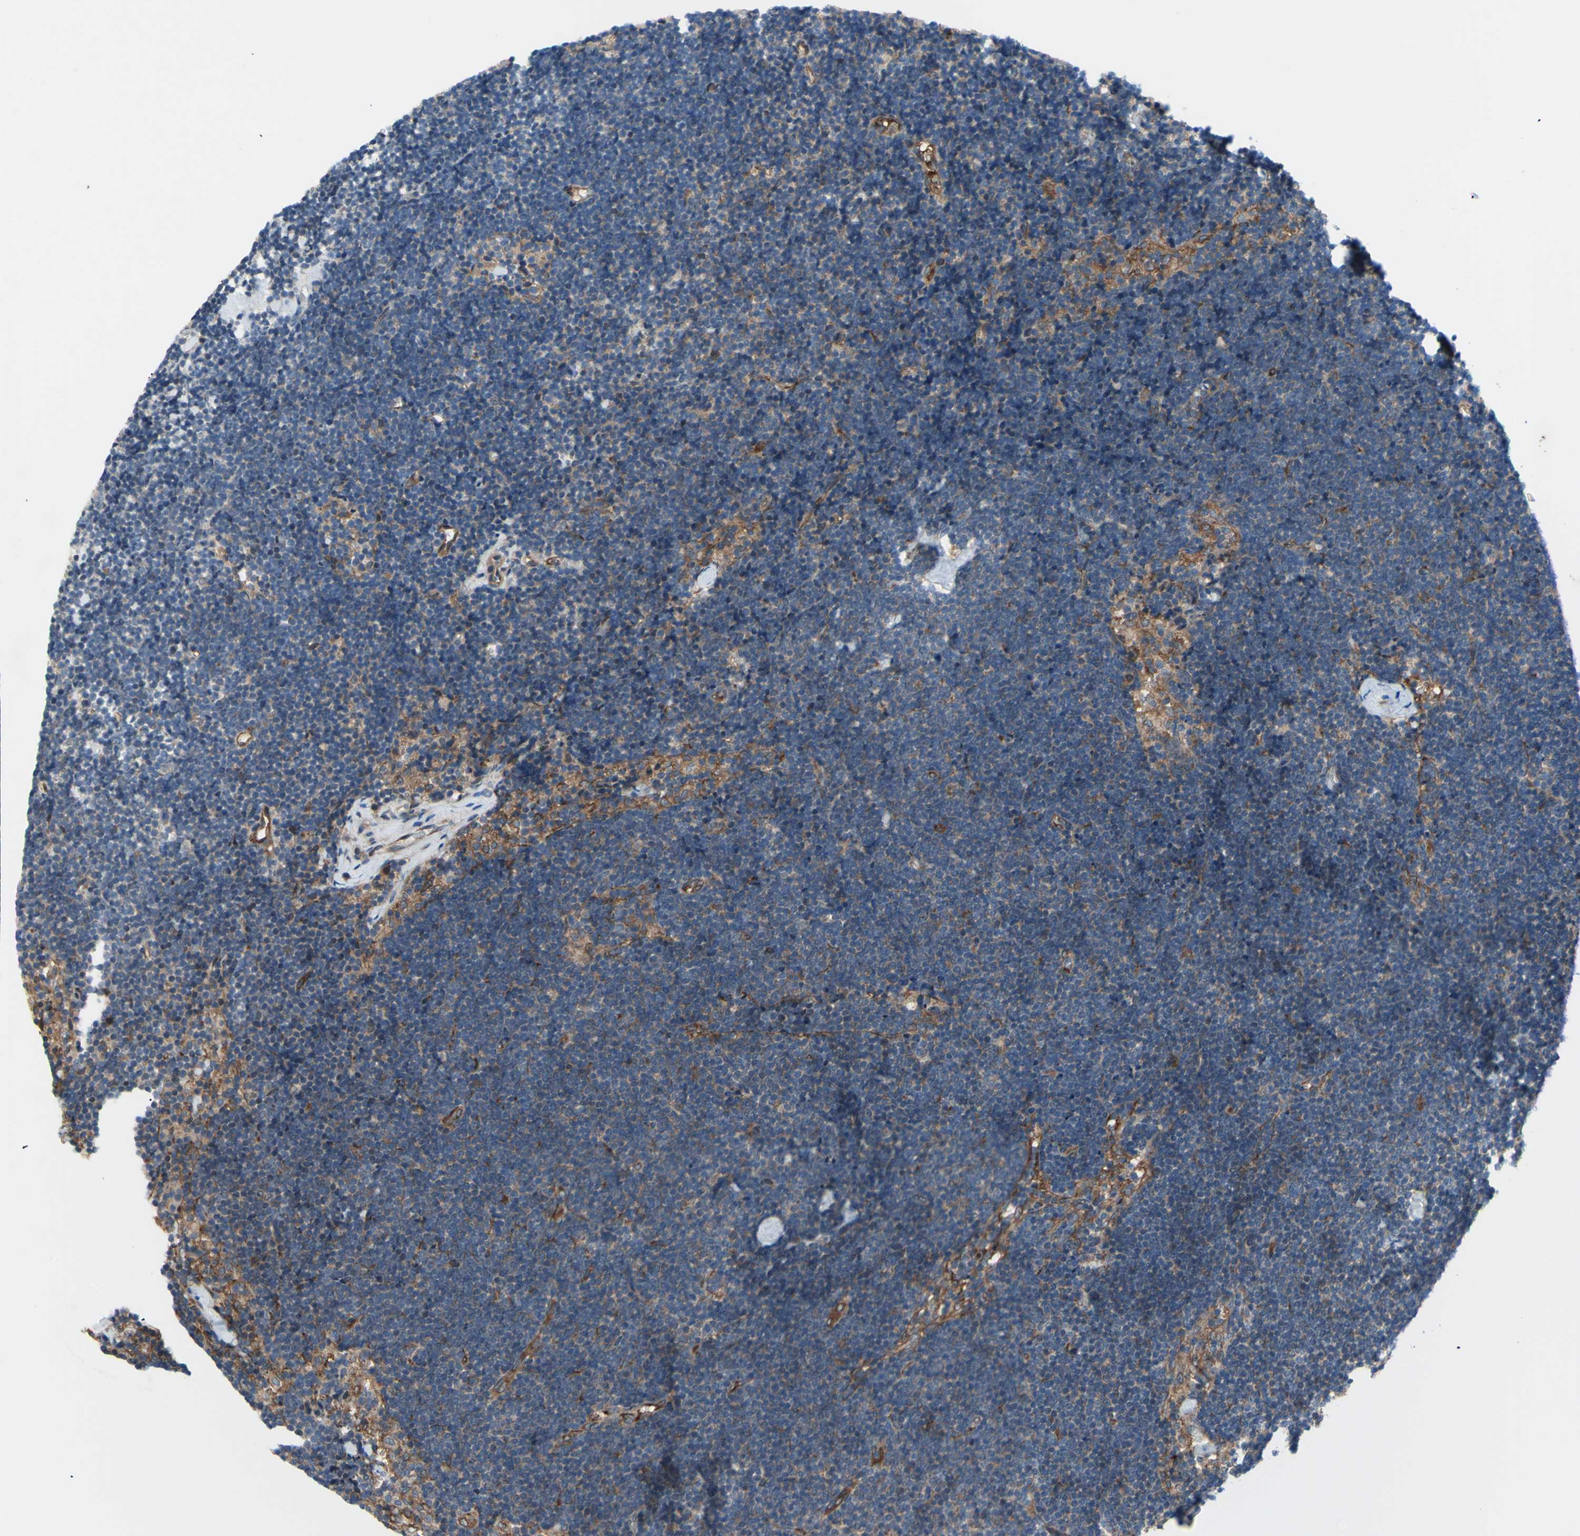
{"staining": {"intensity": "moderate", "quantity": ">75%", "location": "cytoplasmic/membranous"}, "tissue": "lymph node", "cell_type": "Germinal center cells", "image_type": "normal", "snomed": [{"axis": "morphology", "description": "Normal tissue, NOS"}, {"axis": "topography", "description": "Lymph node"}], "caption": "Immunohistochemical staining of unremarkable human lymph node exhibits >75% levels of moderate cytoplasmic/membranous protein positivity in approximately >75% of germinal center cells. (DAB = brown stain, brightfield microscopy at high magnification).", "gene": "DYNLRB1", "patient": {"sex": "male", "age": 63}}